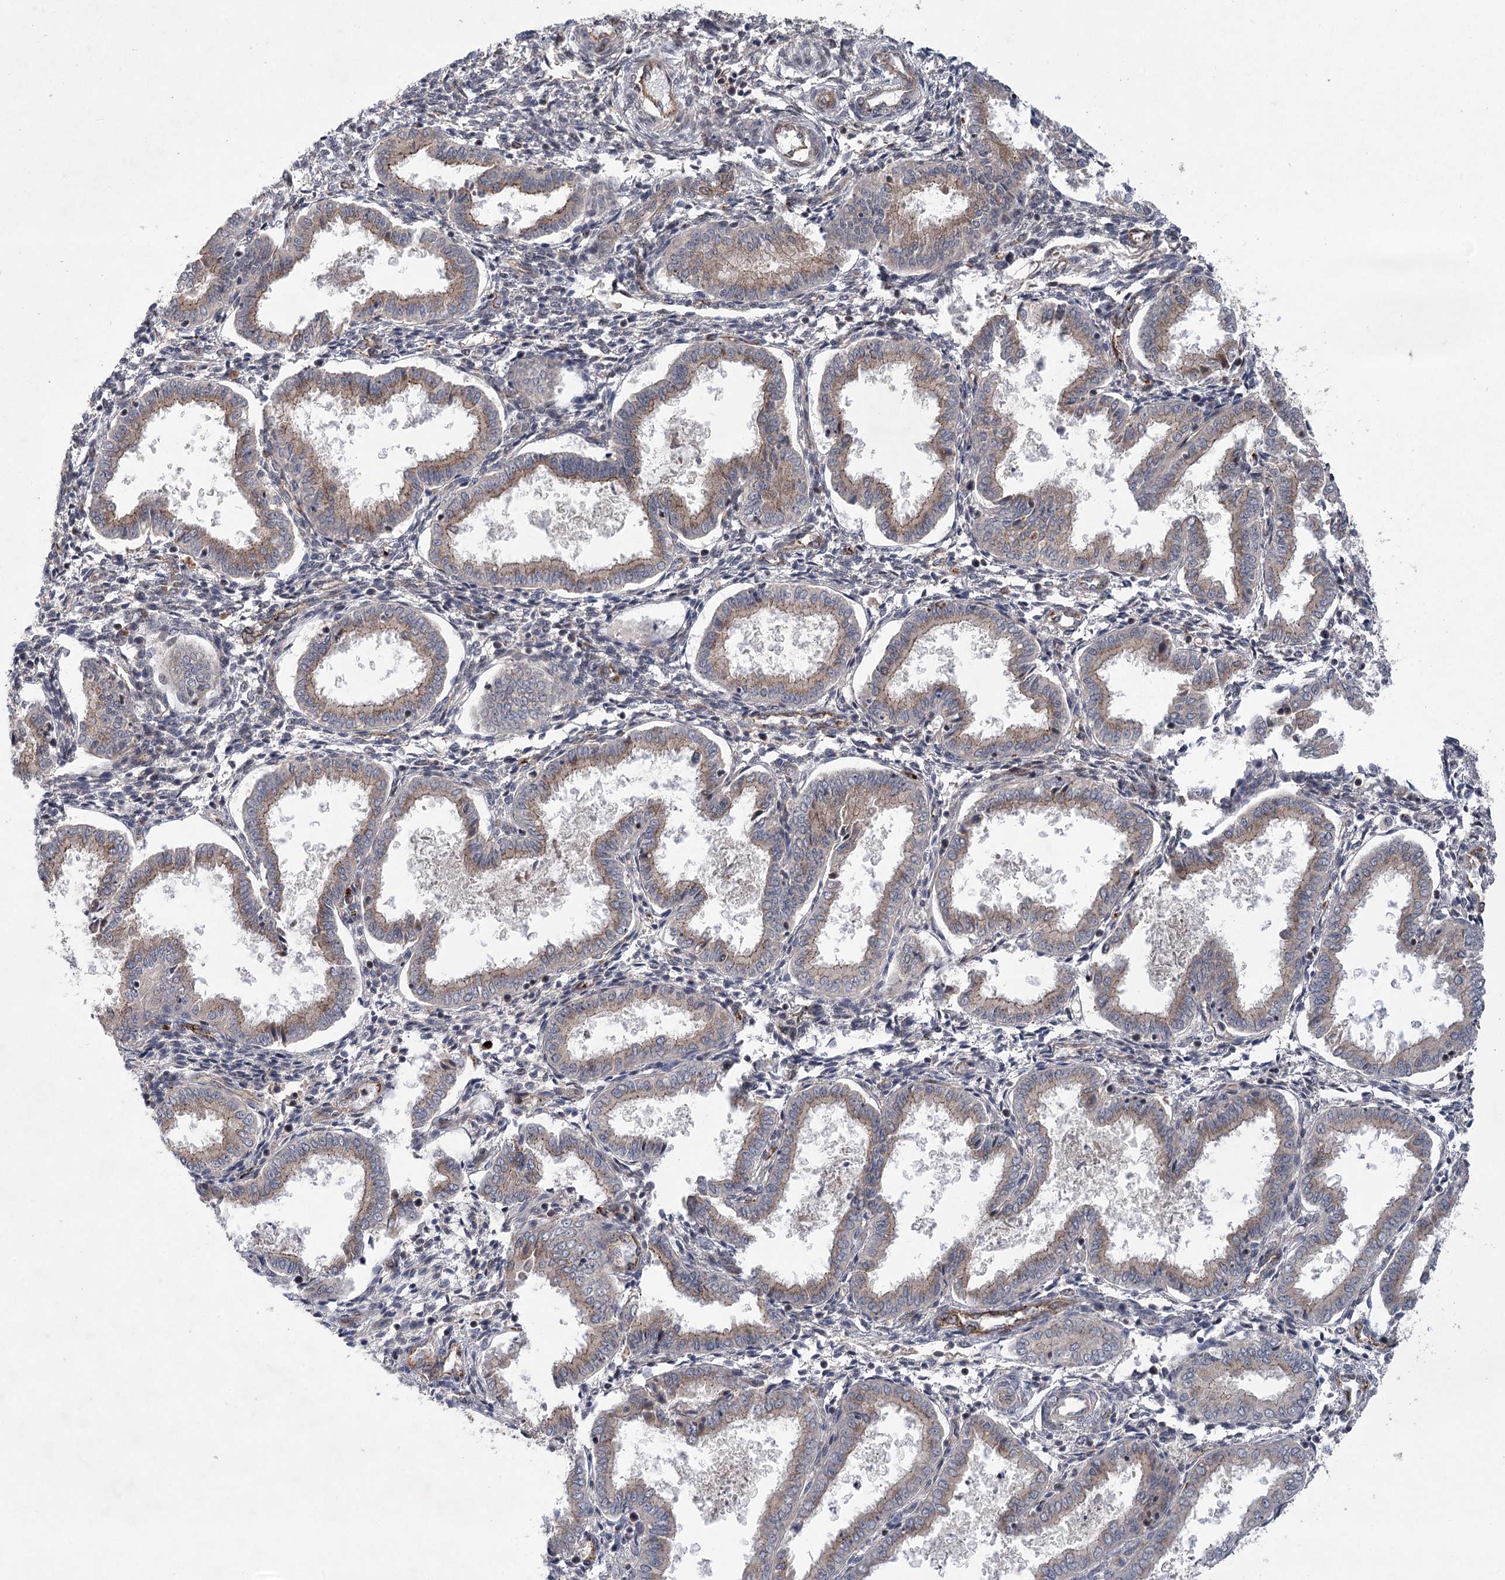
{"staining": {"intensity": "weak", "quantity": "<25%", "location": "cytoplasmic/membranous,nuclear"}, "tissue": "endometrium", "cell_type": "Cells in endometrial stroma", "image_type": "normal", "snomed": [{"axis": "morphology", "description": "Normal tissue, NOS"}, {"axis": "topography", "description": "Endometrium"}], "caption": "Cells in endometrial stroma show no significant expression in benign endometrium.", "gene": "METTL24", "patient": {"sex": "female", "age": 33}}